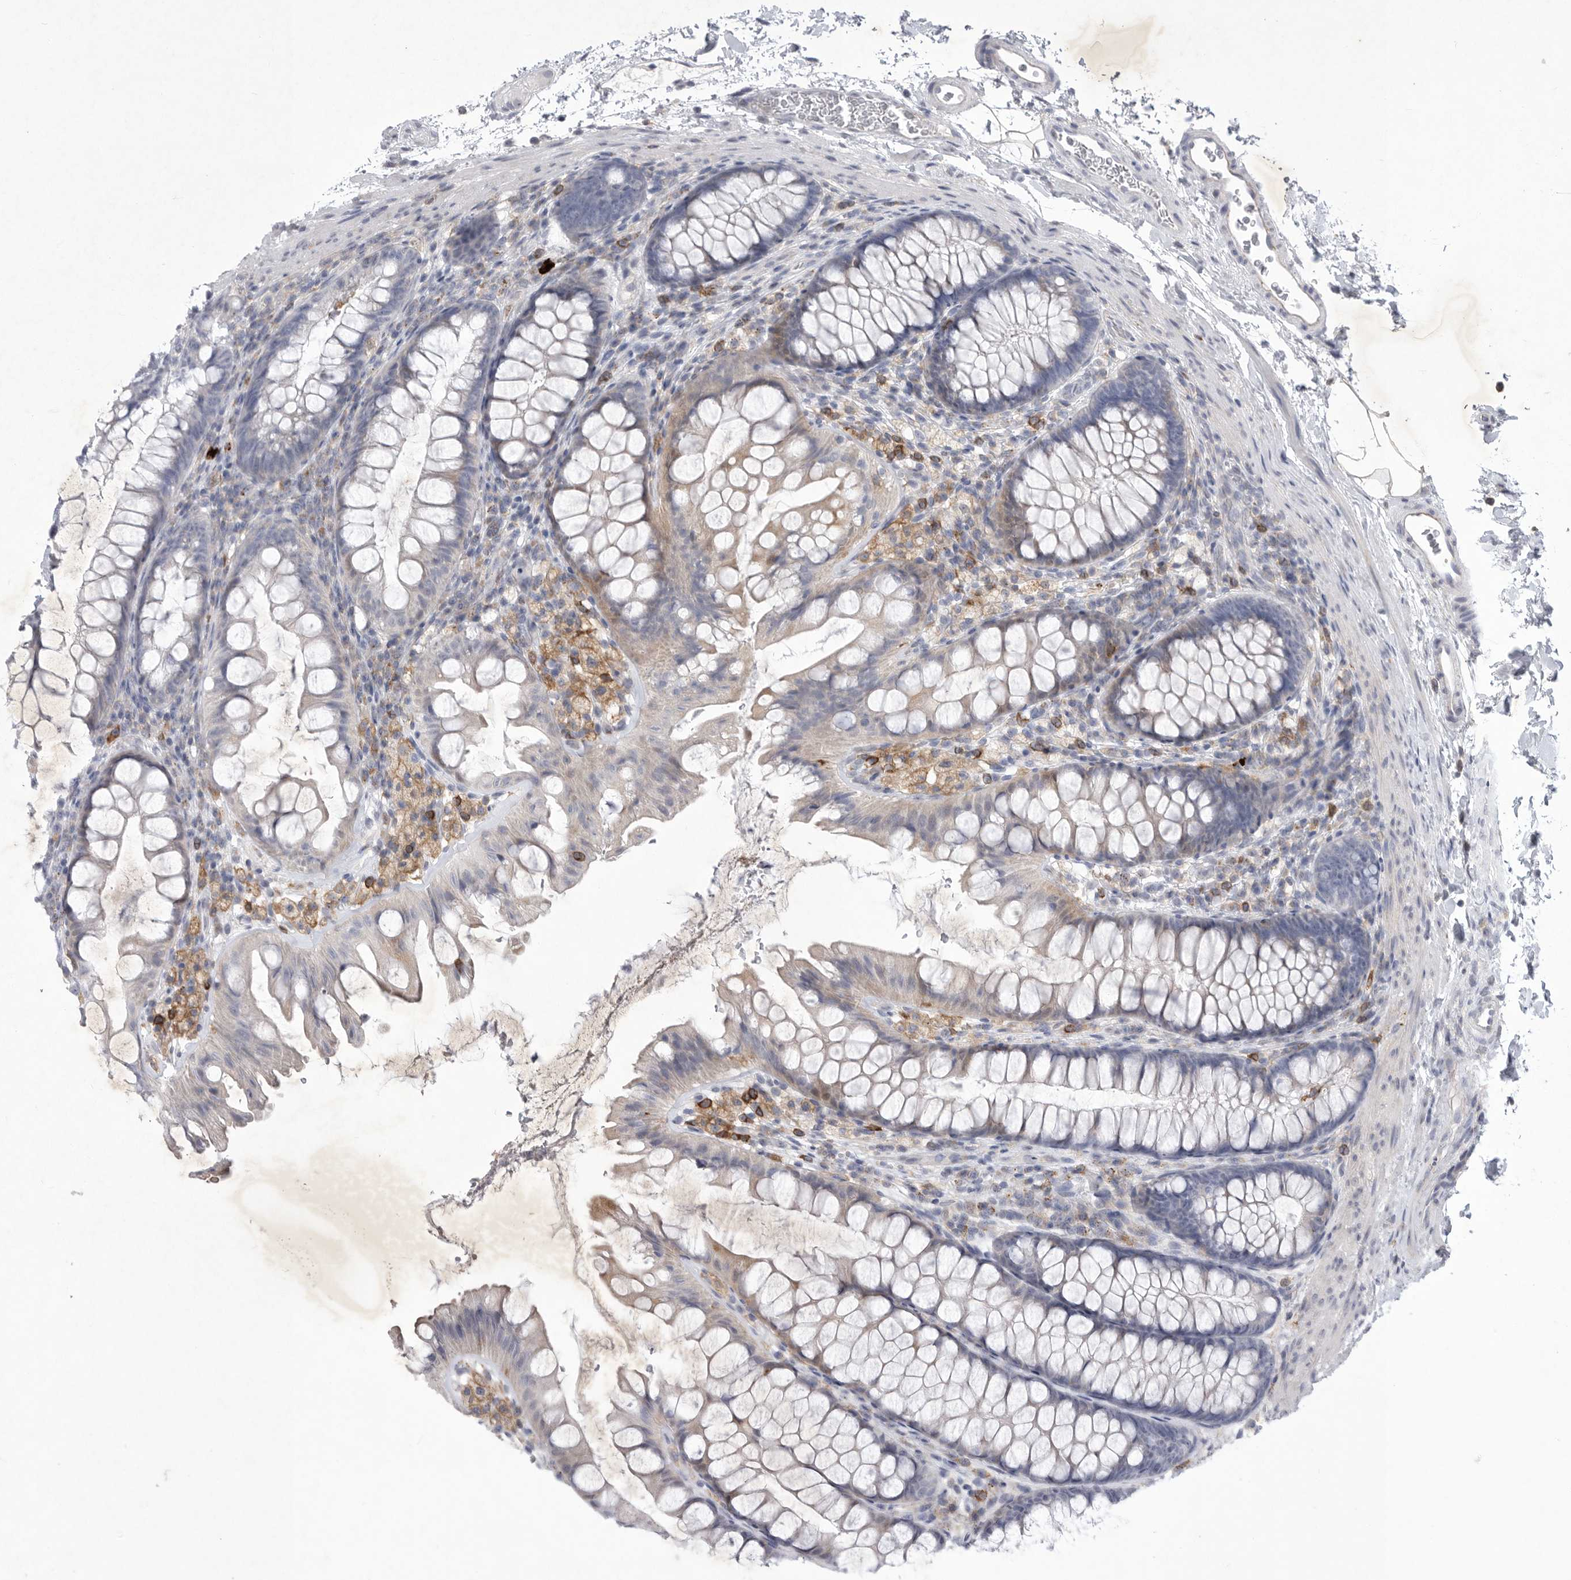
{"staining": {"intensity": "negative", "quantity": "none", "location": "none"}, "tissue": "colon", "cell_type": "Endothelial cells", "image_type": "normal", "snomed": [{"axis": "morphology", "description": "Normal tissue, NOS"}, {"axis": "topography", "description": "Colon"}], "caption": "This is a image of immunohistochemistry staining of benign colon, which shows no positivity in endothelial cells. (Stains: DAB (3,3'-diaminobenzidine) immunohistochemistry (IHC) with hematoxylin counter stain, Microscopy: brightfield microscopy at high magnification).", "gene": "SIGLEC10", "patient": {"sex": "female", "age": 62}}